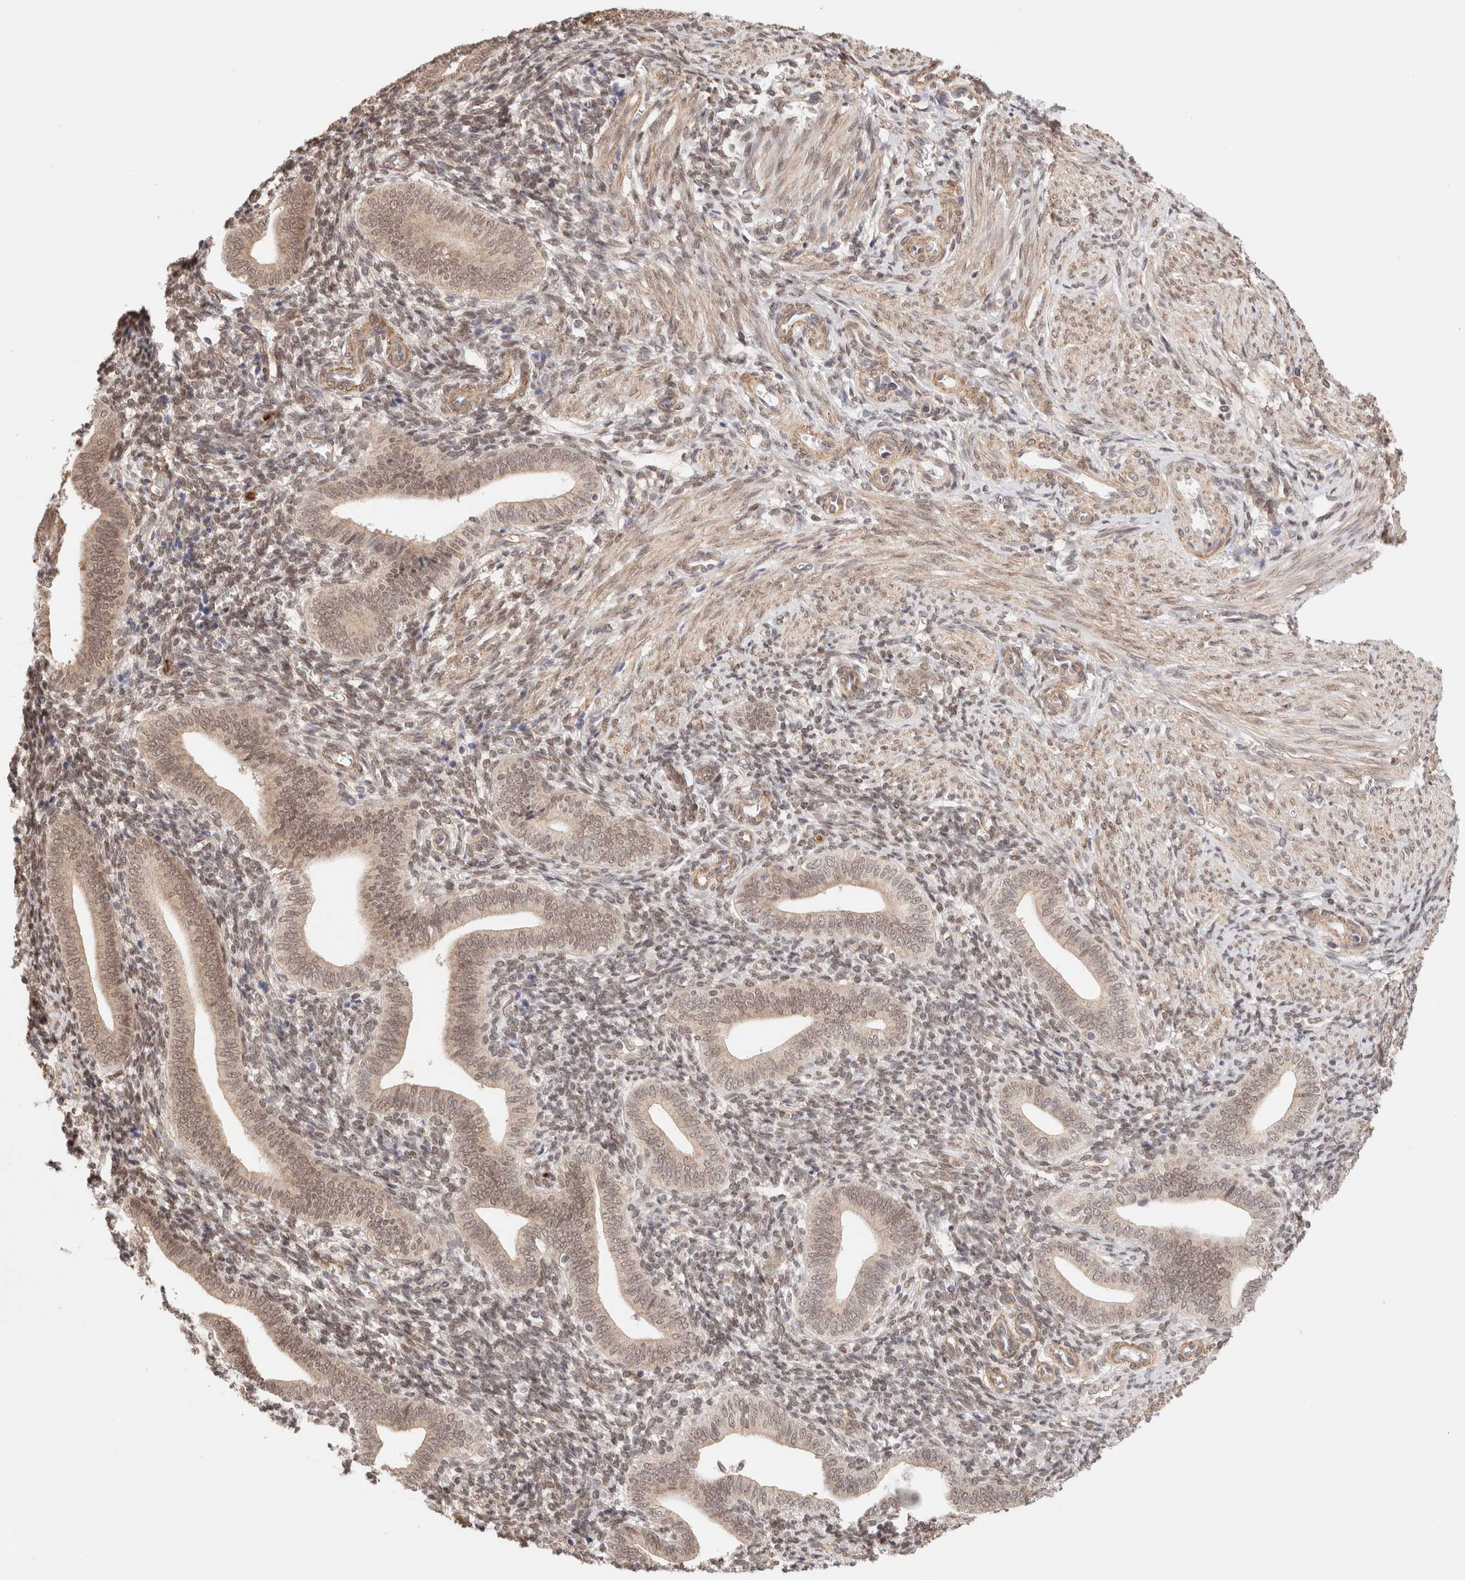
{"staining": {"intensity": "moderate", "quantity": ">75%", "location": "cytoplasmic/membranous,nuclear"}, "tissue": "endometrium", "cell_type": "Cells in endometrial stroma", "image_type": "normal", "snomed": [{"axis": "morphology", "description": "Normal tissue, NOS"}, {"axis": "topography", "description": "Uterus"}, {"axis": "topography", "description": "Endometrium"}], "caption": "Immunohistochemistry histopathology image of unremarkable endometrium: human endometrium stained using immunohistochemistry demonstrates medium levels of moderate protein expression localized specifically in the cytoplasmic/membranous,nuclear of cells in endometrial stroma, appearing as a cytoplasmic/membranous,nuclear brown color.", "gene": "BRPF3", "patient": {"sex": "female", "age": 33}}